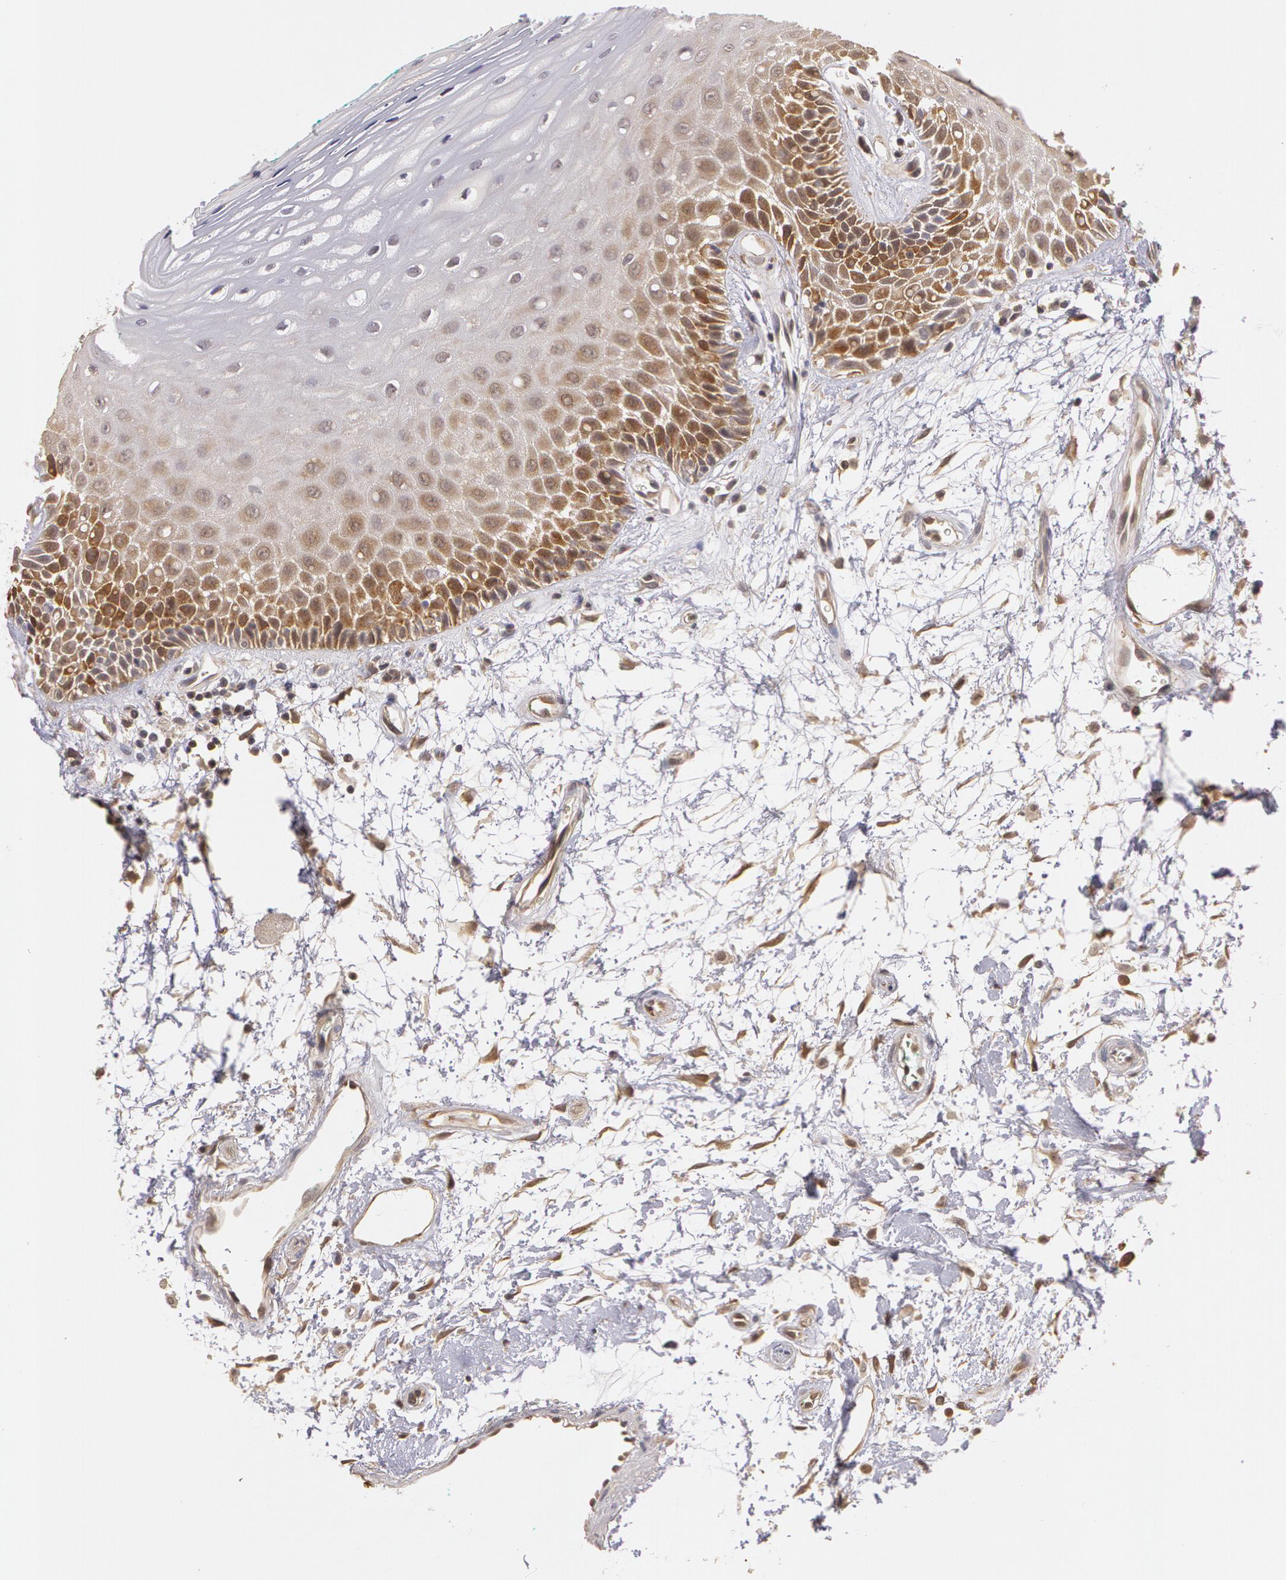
{"staining": {"intensity": "moderate", "quantity": "<25%", "location": "cytoplasmic/membranous"}, "tissue": "oral mucosa", "cell_type": "Squamous epithelial cells", "image_type": "normal", "snomed": [{"axis": "morphology", "description": "Normal tissue, NOS"}, {"axis": "morphology", "description": "Squamous cell carcinoma, NOS"}, {"axis": "topography", "description": "Skeletal muscle"}, {"axis": "topography", "description": "Oral tissue"}, {"axis": "topography", "description": "Head-Neck"}], "caption": "Immunohistochemical staining of unremarkable oral mucosa exhibits <25% levels of moderate cytoplasmic/membranous protein expression in approximately <25% of squamous epithelial cells. Nuclei are stained in blue.", "gene": "AHSA1", "patient": {"sex": "female", "age": 84}}